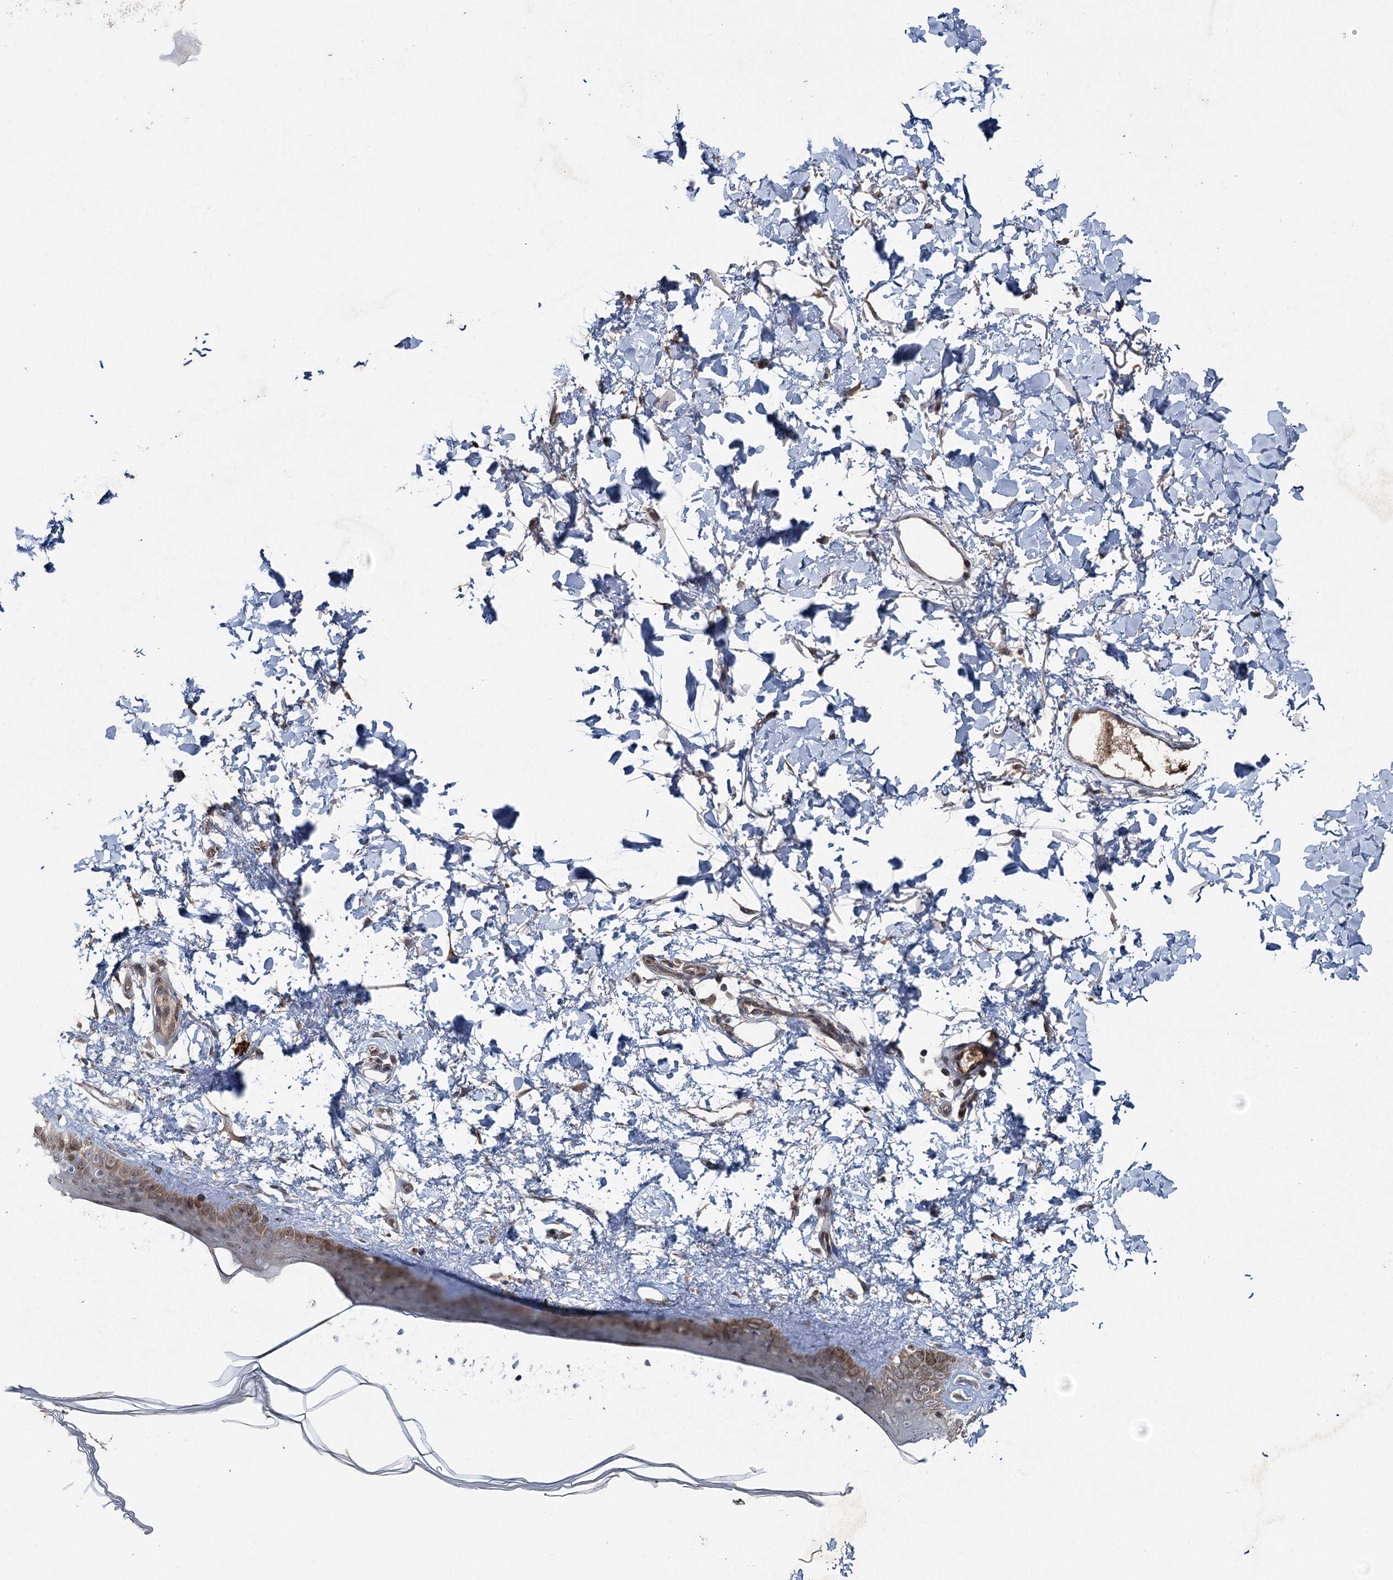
{"staining": {"intensity": "moderate", "quantity": "25%-75%", "location": "cytoplasmic/membranous"}, "tissue": "skin", "cell_type": "Fibroblasts", "image_type": "normal", "snomed": [{"axis": "morphology", "description": "Normal tissue, NOS"}, {"axis": "topography", "description": "Skin"}], "caption": "Unremarkable skin shows moderate cytoplasmic/membranous expression in approximately 25%-75% of fibroblasts, visualized by immunohistochemistry.", "gene": "MAPK8IP2", "patient": {"sex": "female", "age": 58}}